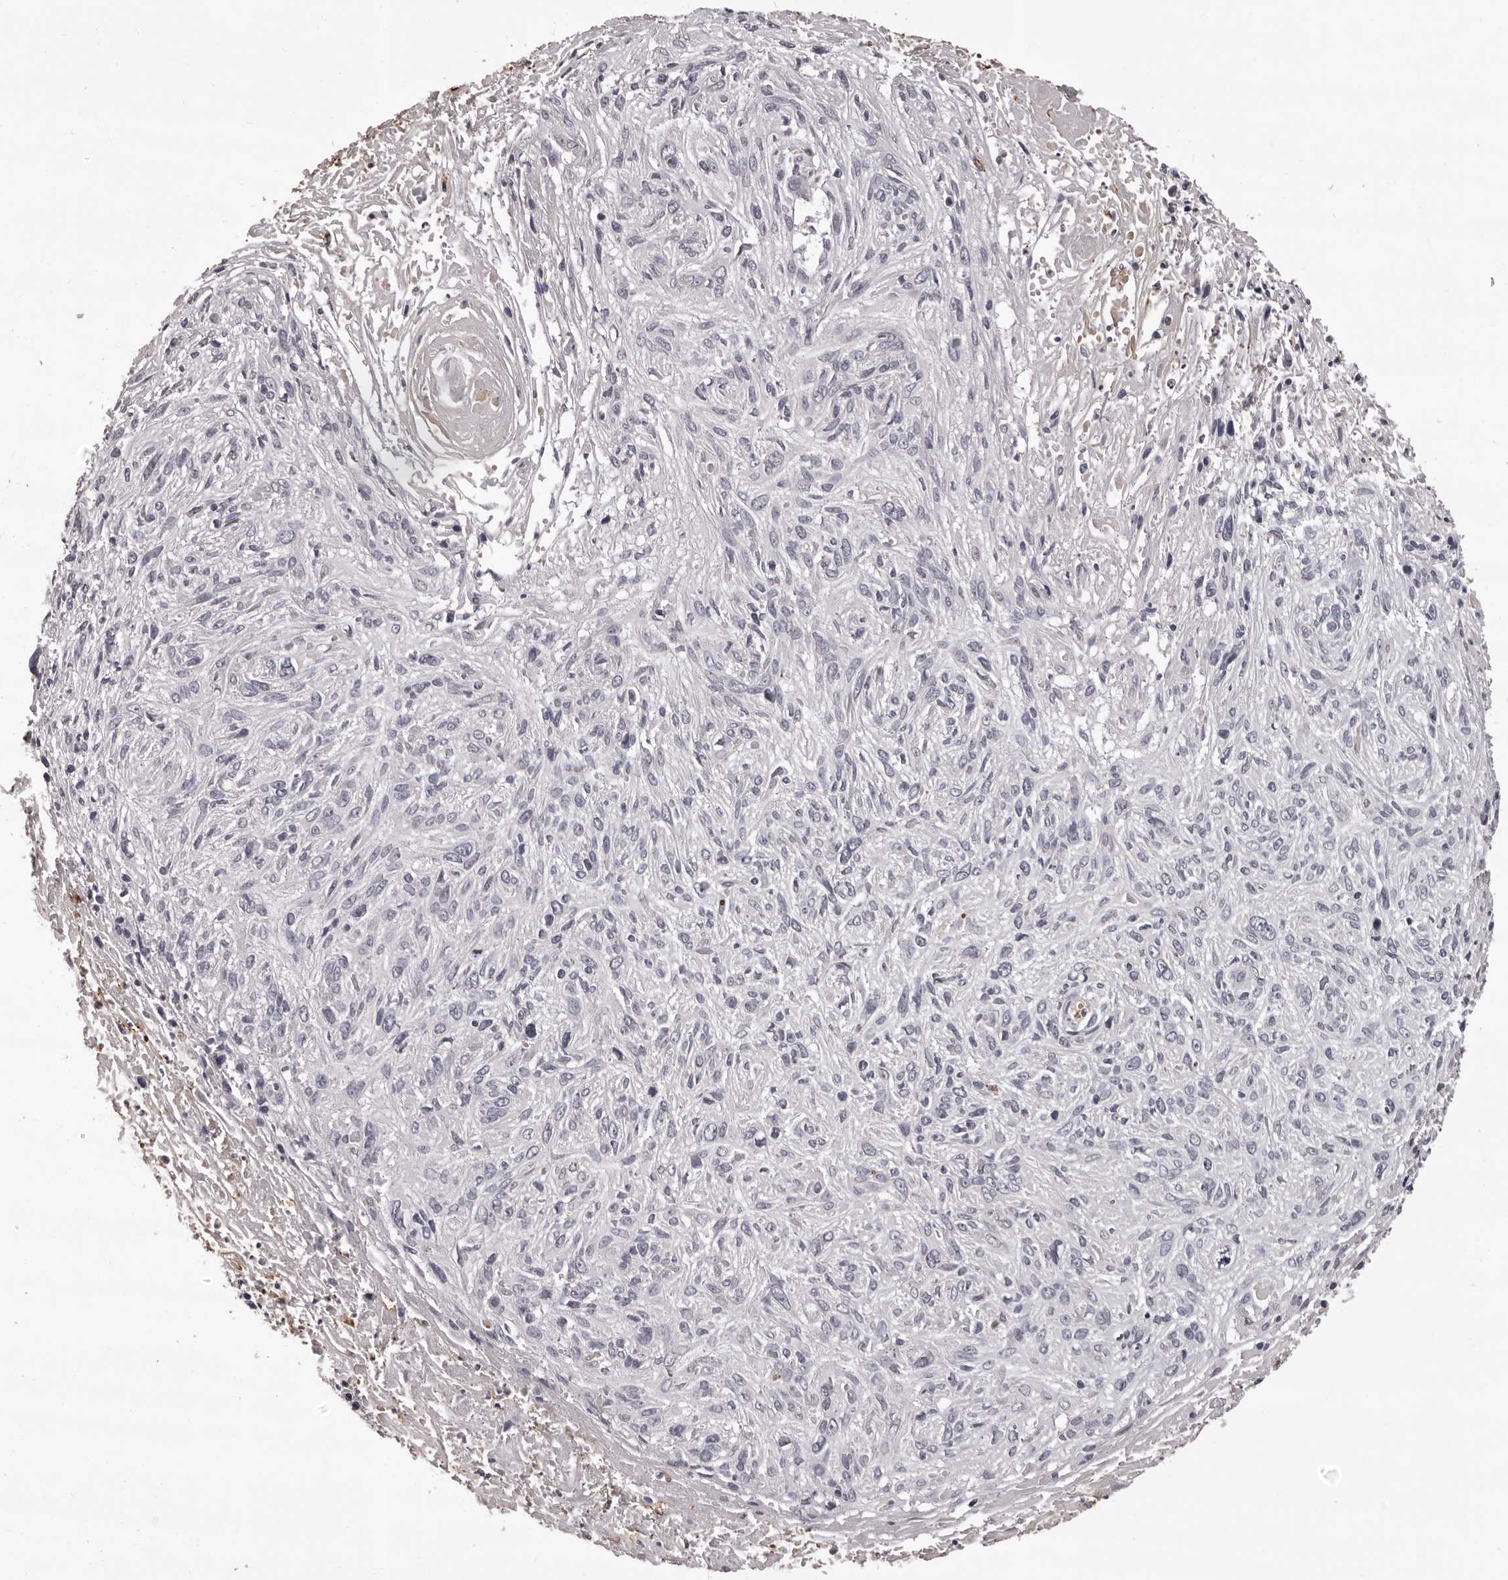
{"staining": {"intensity": "negative", "quantity": "none", "location": "none"}, "tissue": "cervical cancer", "cell_type": "Tumor cells", "image_type": "cancer", "snomed": [{"axis": "morphology", "description": "Squamous cell carcinoma, NOS"}, {"axis": "topography", "description": "Cervix"}], "caption": "Cervical squamous cell carcinoma was stained to show a protein in brown. There is no significant staining in tumor cells.", "gene": "GPR78", "patient": {"sex": "female", "age": 51}}